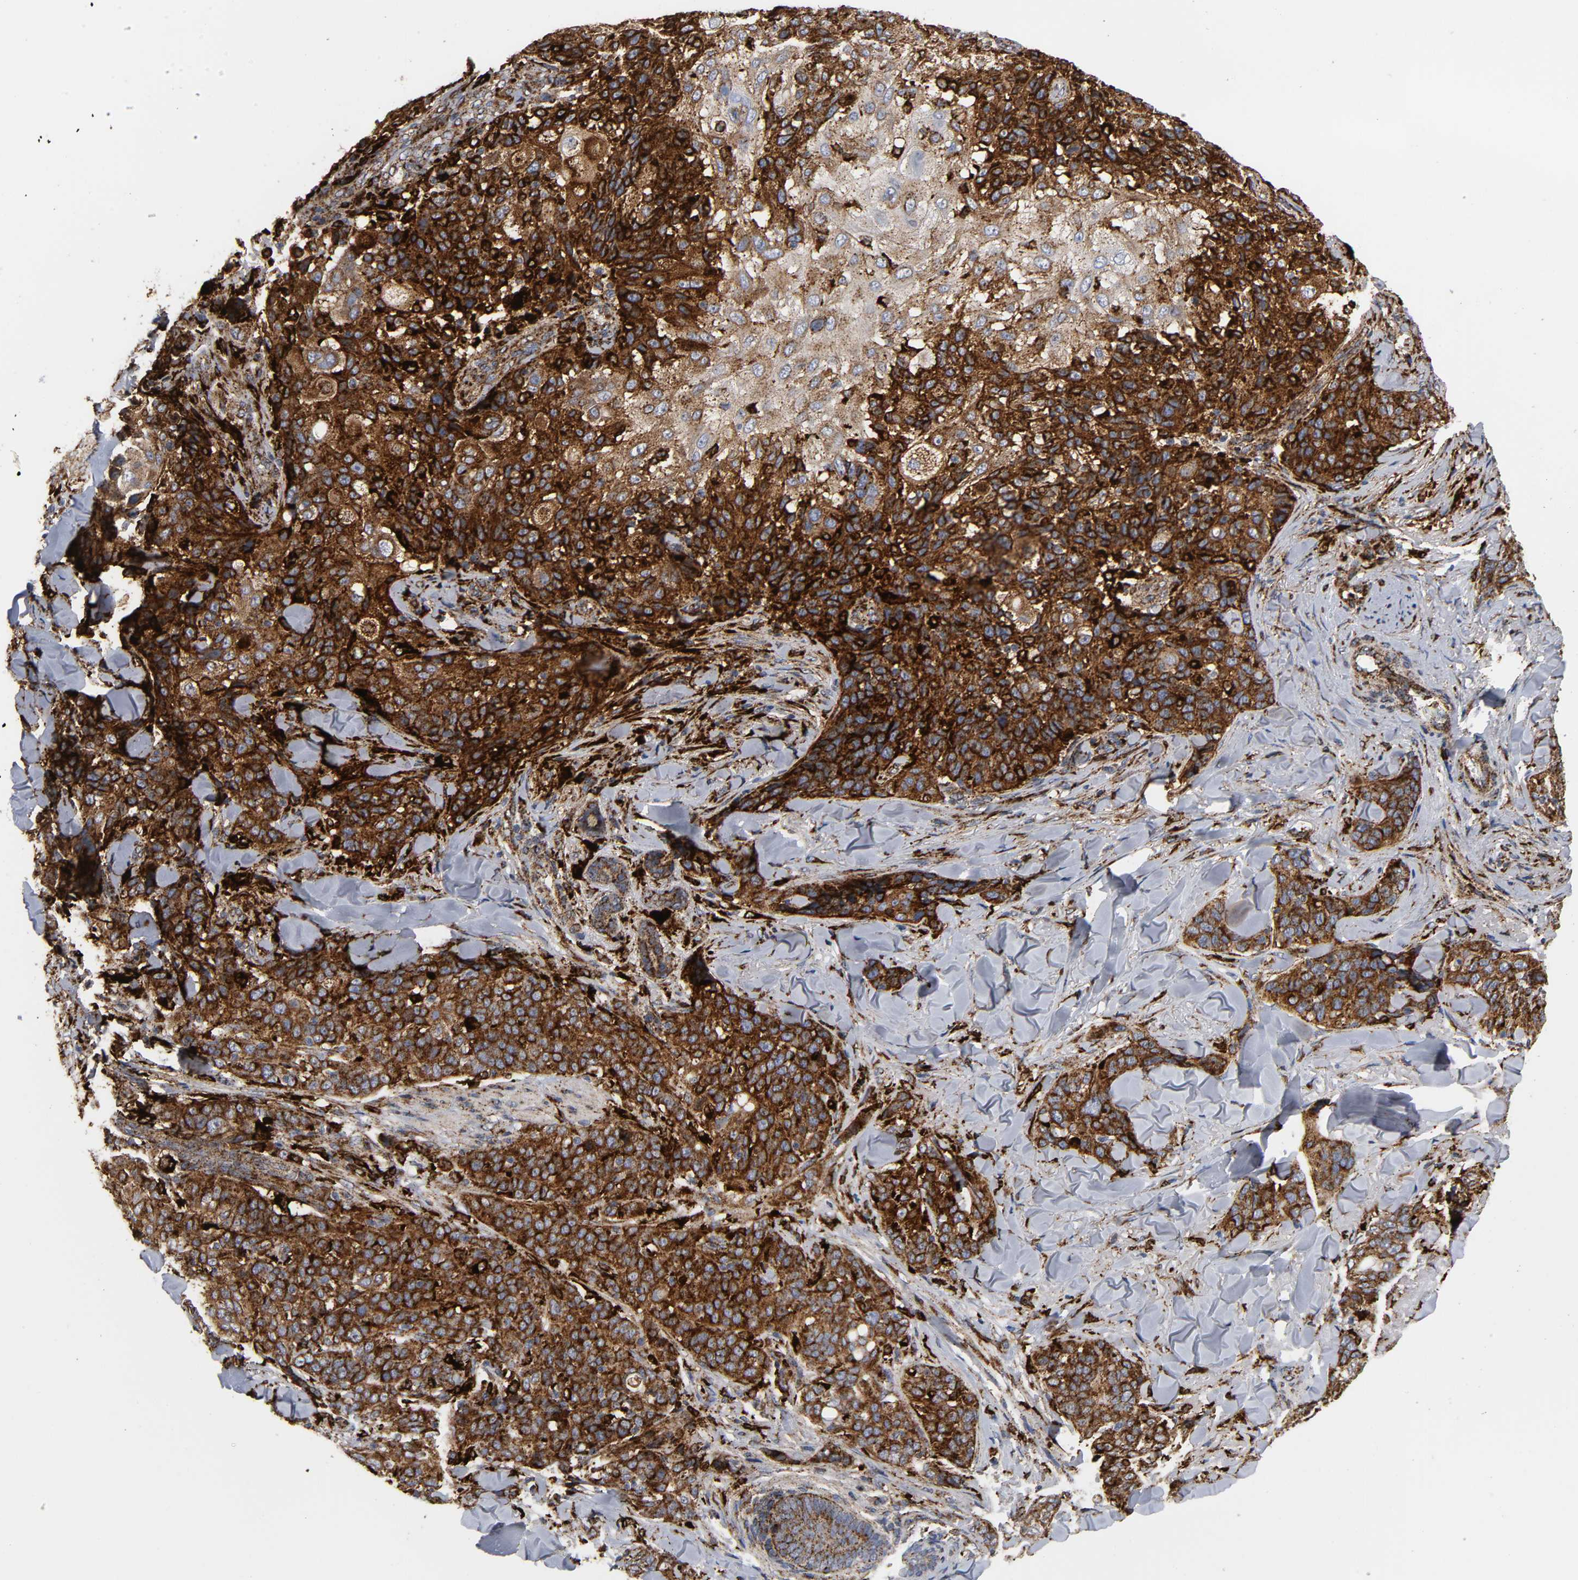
{"staining": {"intensity": "strong", "quantity": ">75%", "location": "cytoplasmic/membranous"}, "tissue": "skin cancer", "cell_type": "Tumor cells", "image_type": "cancer", "snomed": [{"axis": "morphology", "description": "Normal tissue, NOS"}, {"axis": "morphology", "description": "Squamous cell carcinoma, NOS"}, {"axis": "topography", "description": "Skin"}], "caption": "Human skin cancer stained for a protein (brown) demonstrates strong cytoplasmic/membranous positive staining in about >75% of tumor cells.", "gene": "PSAP", "patient": {"sex": "female", "age": 83}}